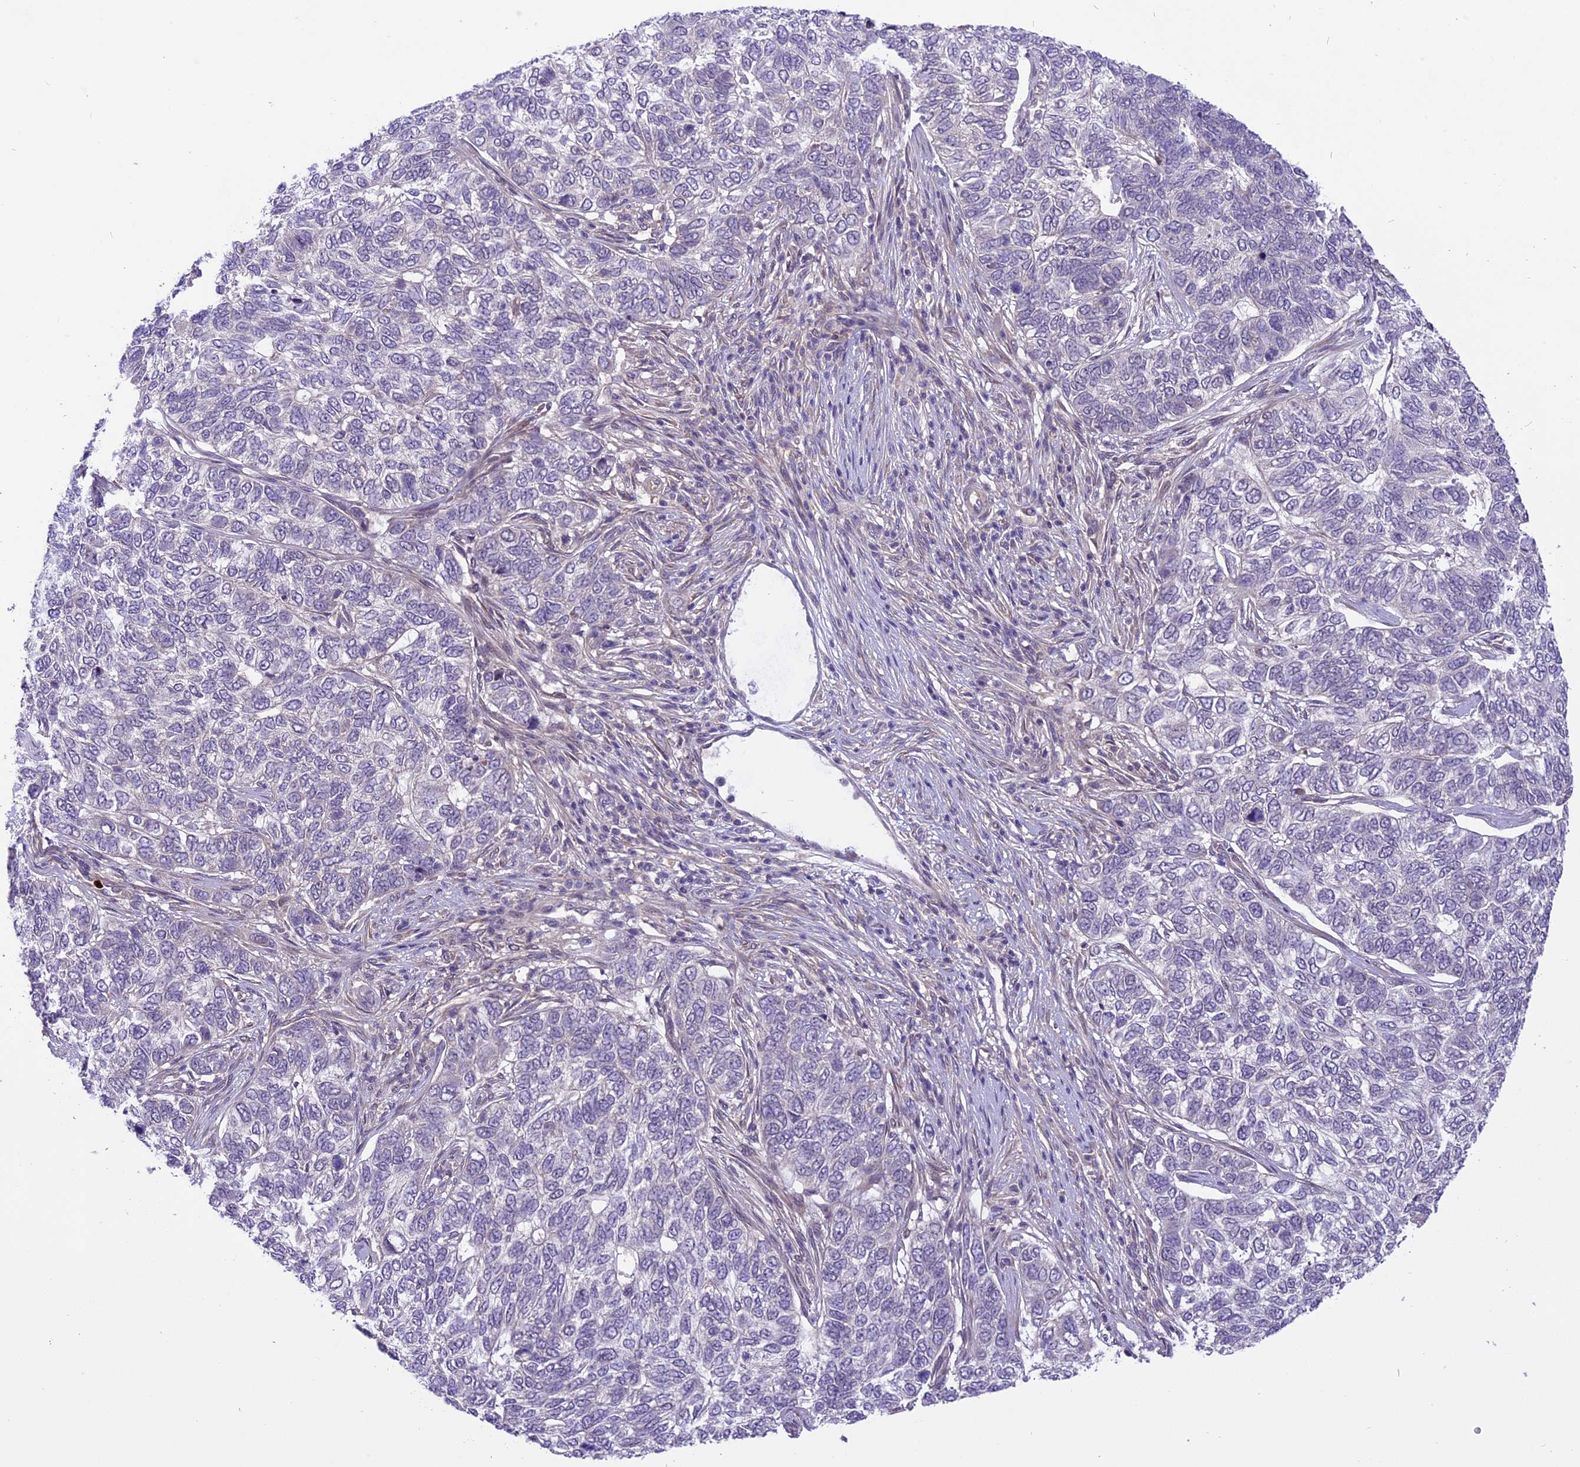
{"staining": {"intensity": "negative", "quantity": "none", "location": "none"}, "tissue": "skin cancer", "cell_type": "Tumor cells", "image_type": "cancer", "snomed": [{"axis": "morphology", "description": "Basal cell carcinoma"}, {"axis": "topography", "description": "Skin"}], "caption": "The image displays no significant positivity in tumor cells of skin cancer (basal cell carcinoma).", "gene": "SPRED1", "patient": {"sex": "female", "age": 65}}